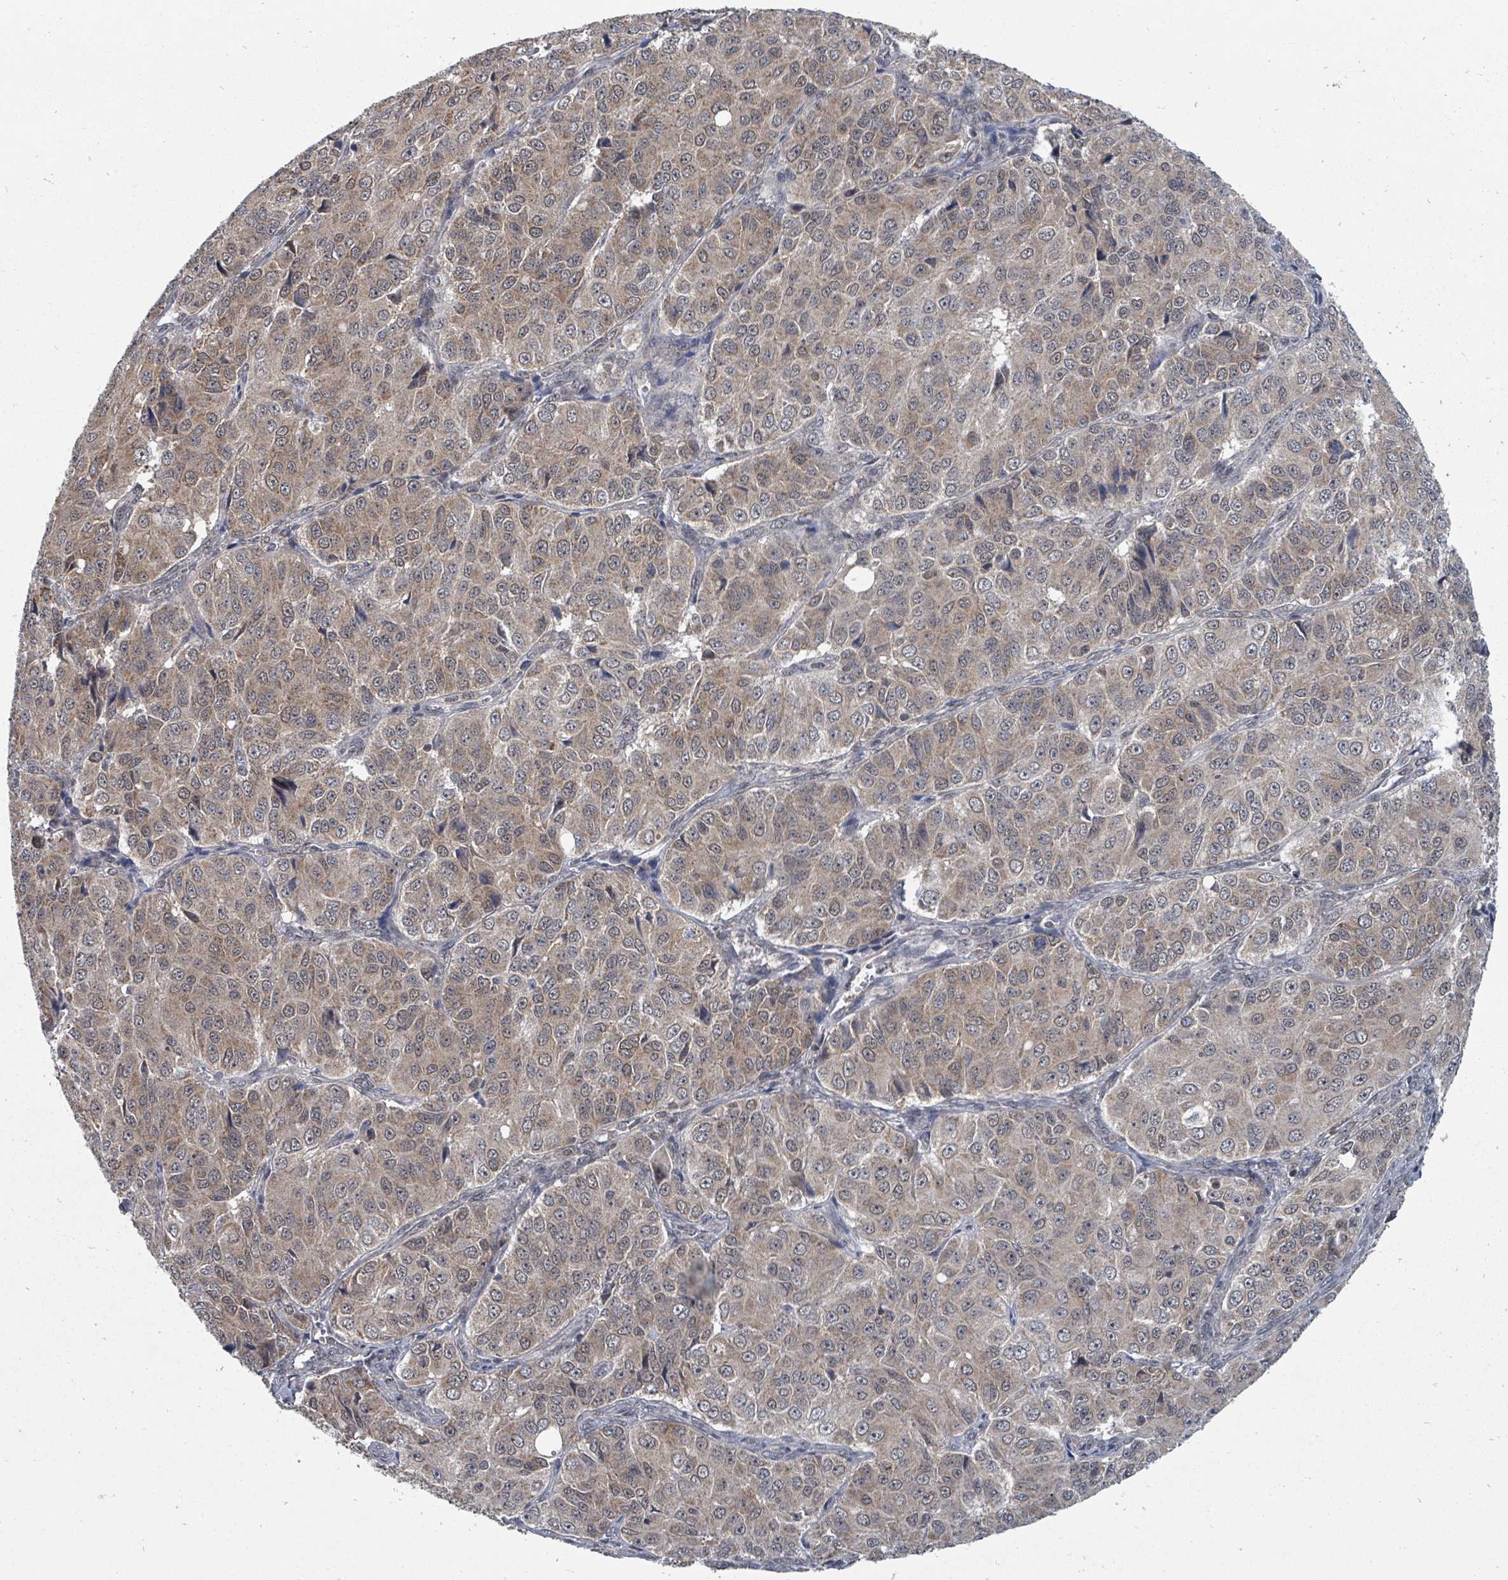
{"staining": {"intensity": "weak", "quantity": ">75%", "location": "cytoplasmic/membranous"}, "tissue": "ovarian cancer", "cell_type": "Tumor cells", "image_type": "cancer", "snomed": [{"axis": "morphology", "description": "Carcinoma, endometroid"}, {"axis": "topography", "description": "Ovary"}], "caption": "Weak cytoplasmic/membranous expression is present in approximately >75% of tumor cells in ovarian cancer.", "gene": "MAGOHB", "patient": {"sex": "female", "age": 51}}